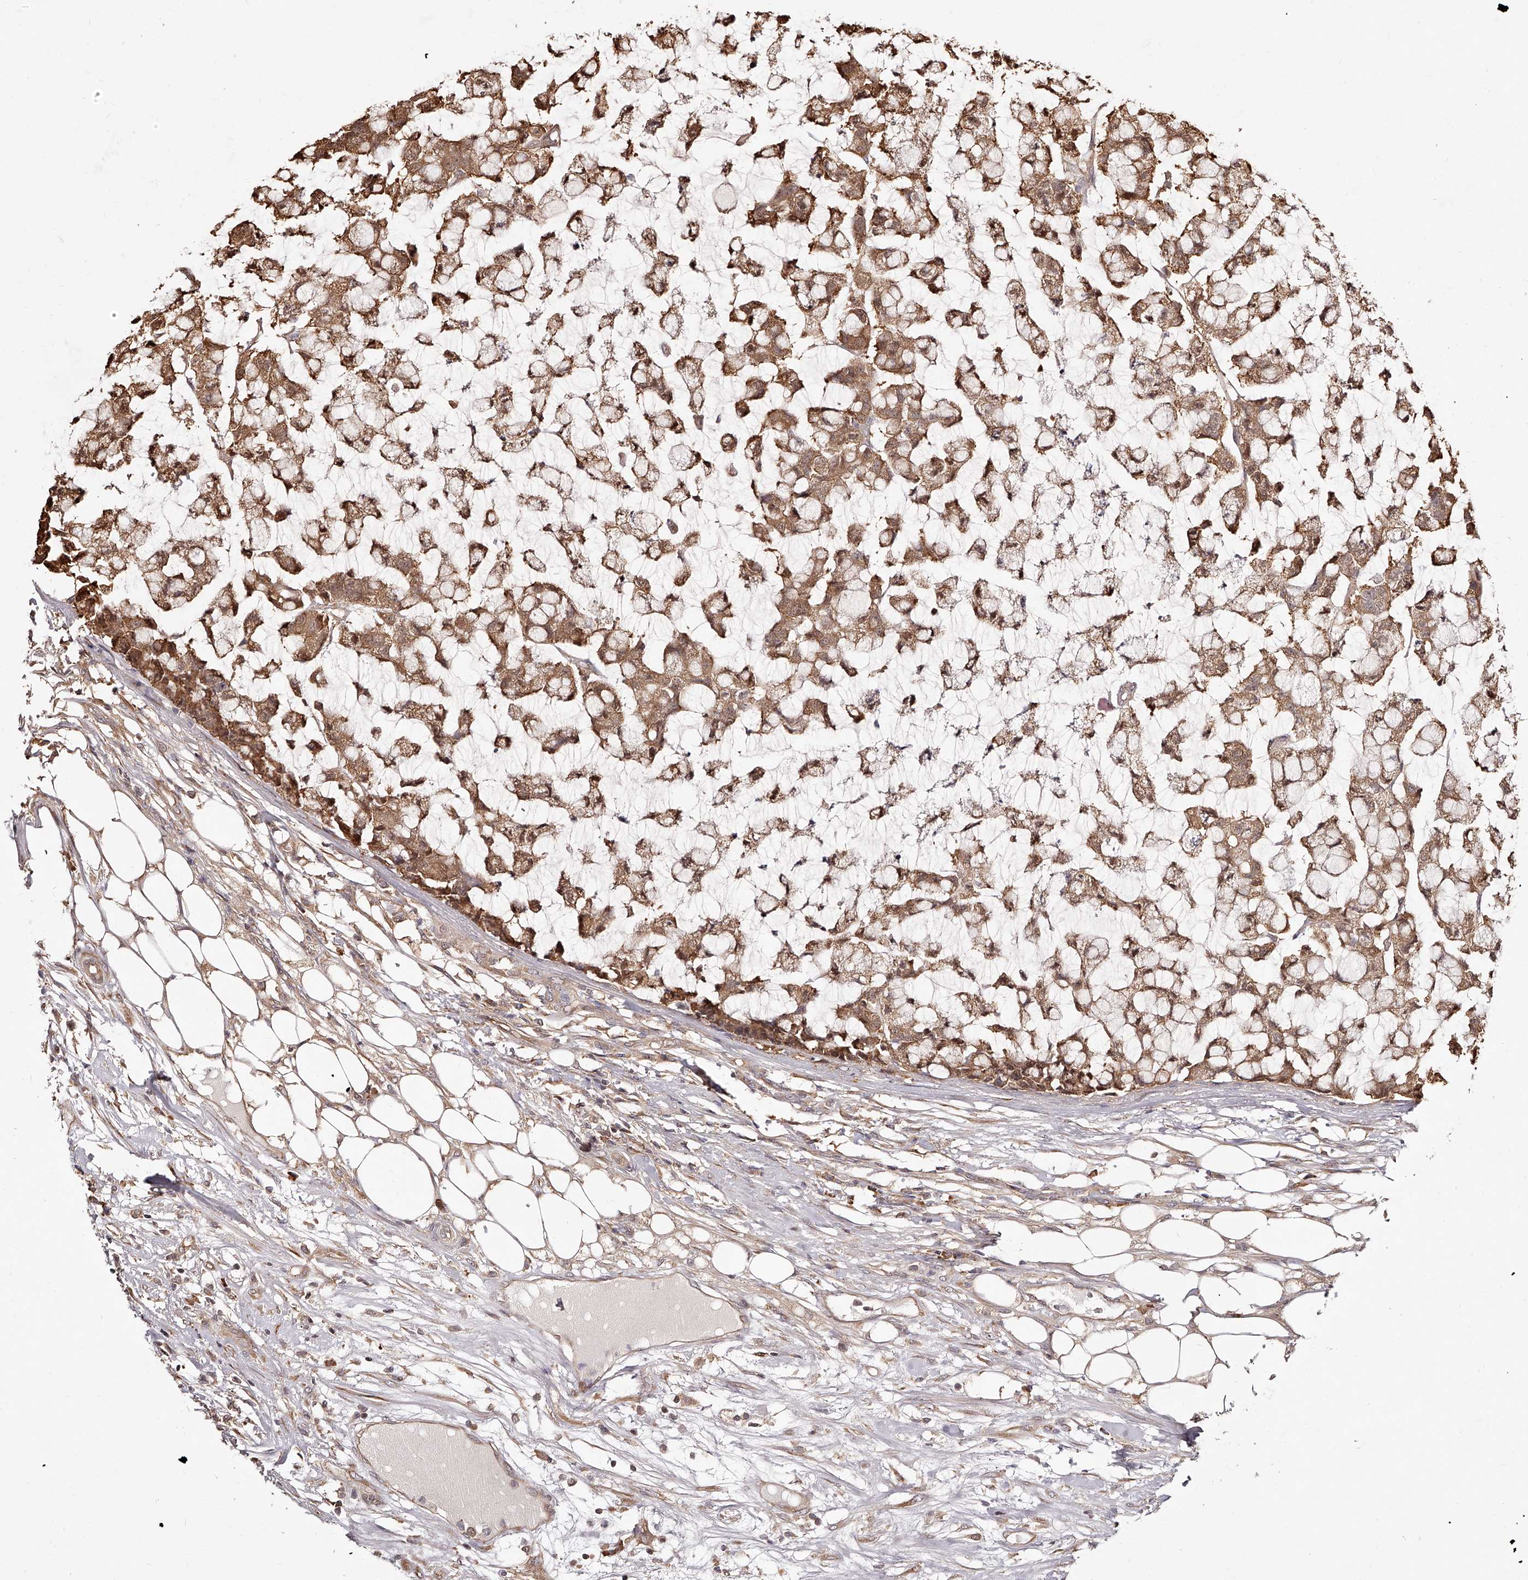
{"staining": {"intensity": "moderate", "quantity": ">75%", "location": "cytoplasmic/membranous"}, "tissue": "colorectal cancer", "cell_type": "Tumor cells", "image_type": "cancer", "snomed": [{"axis": "morphology", "description": "Adenocarcinoma, NOS"}, {"axis": "topography", "description": "Colon"}], "caption": "This histopathology image shows adenocarcinoma (colorectal) stained with IHC to label a protein in brown. The cytoplasmic/membranous of tumor cells show moderate positivity for the protein. Nuclei are counter-stained blue.", "gene": "ZNF582", "patient": {"sex": "female", "age": 84}}